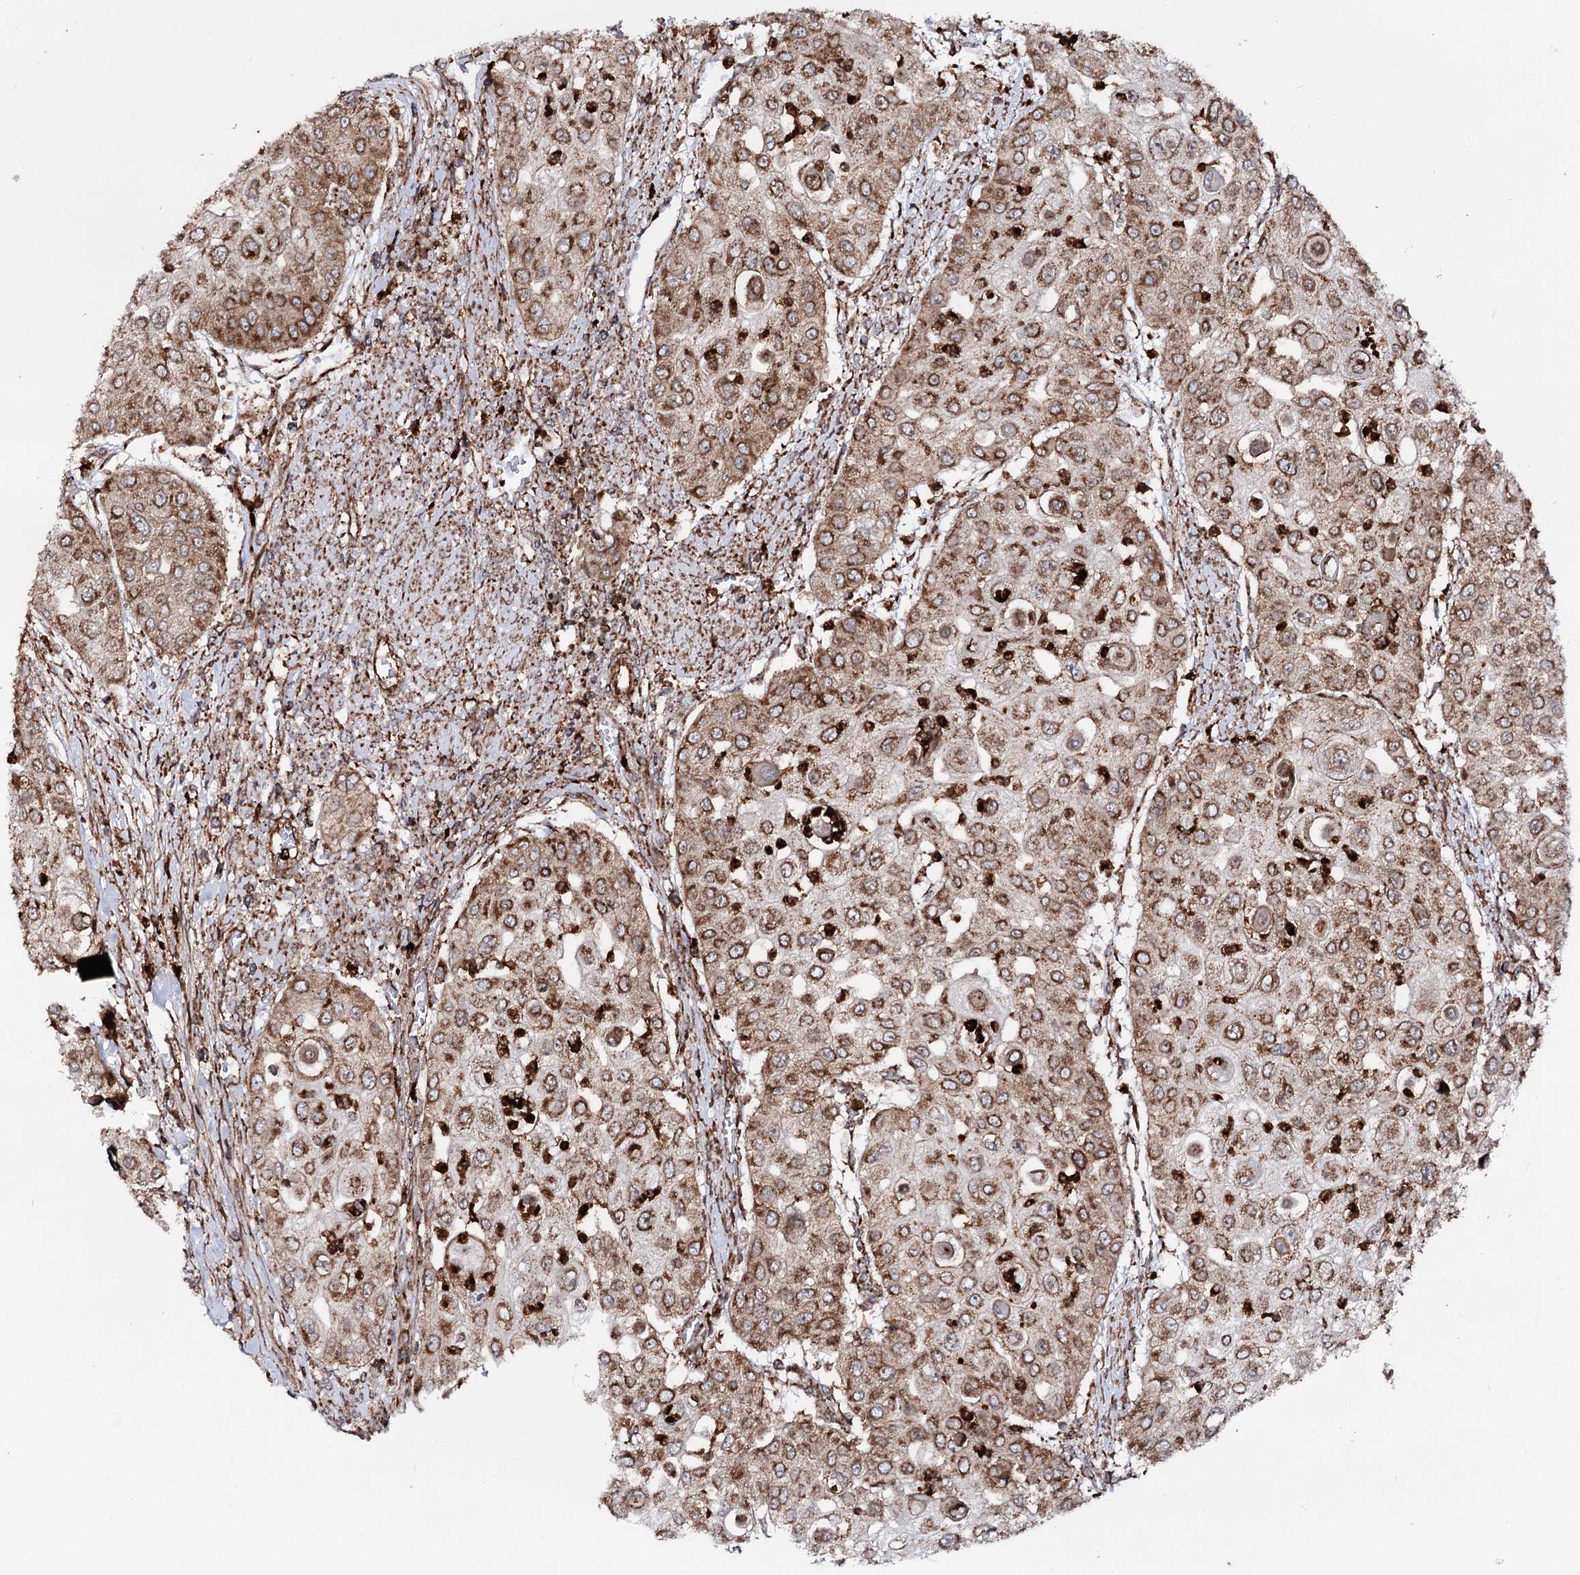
{"staining": {"intensity": "moderate", "quantity": ">75%", "location": "cytoplasmic/membranous"}, "tissue": "urothelial cancer", "cell_type": "Tumor cells", "image_type": "cancer", "snomed": [{"axis": "morphology", "description": "Urothelial carcinoma, High grade"}, {"axis": "topography", "description": "Urinary bladder"}], "caption": "Brown immunohistochemical staining in urothelial carcinoma (high-grade) shows moderate cytoplasmic/membranous positivity in approximately >75% of tumor cells. The protein of interest is shown in brown color, while the nuclei are stained blue.", "gene": "FGFR1OP2", "patient": {"sex": "female", "age": 79}}